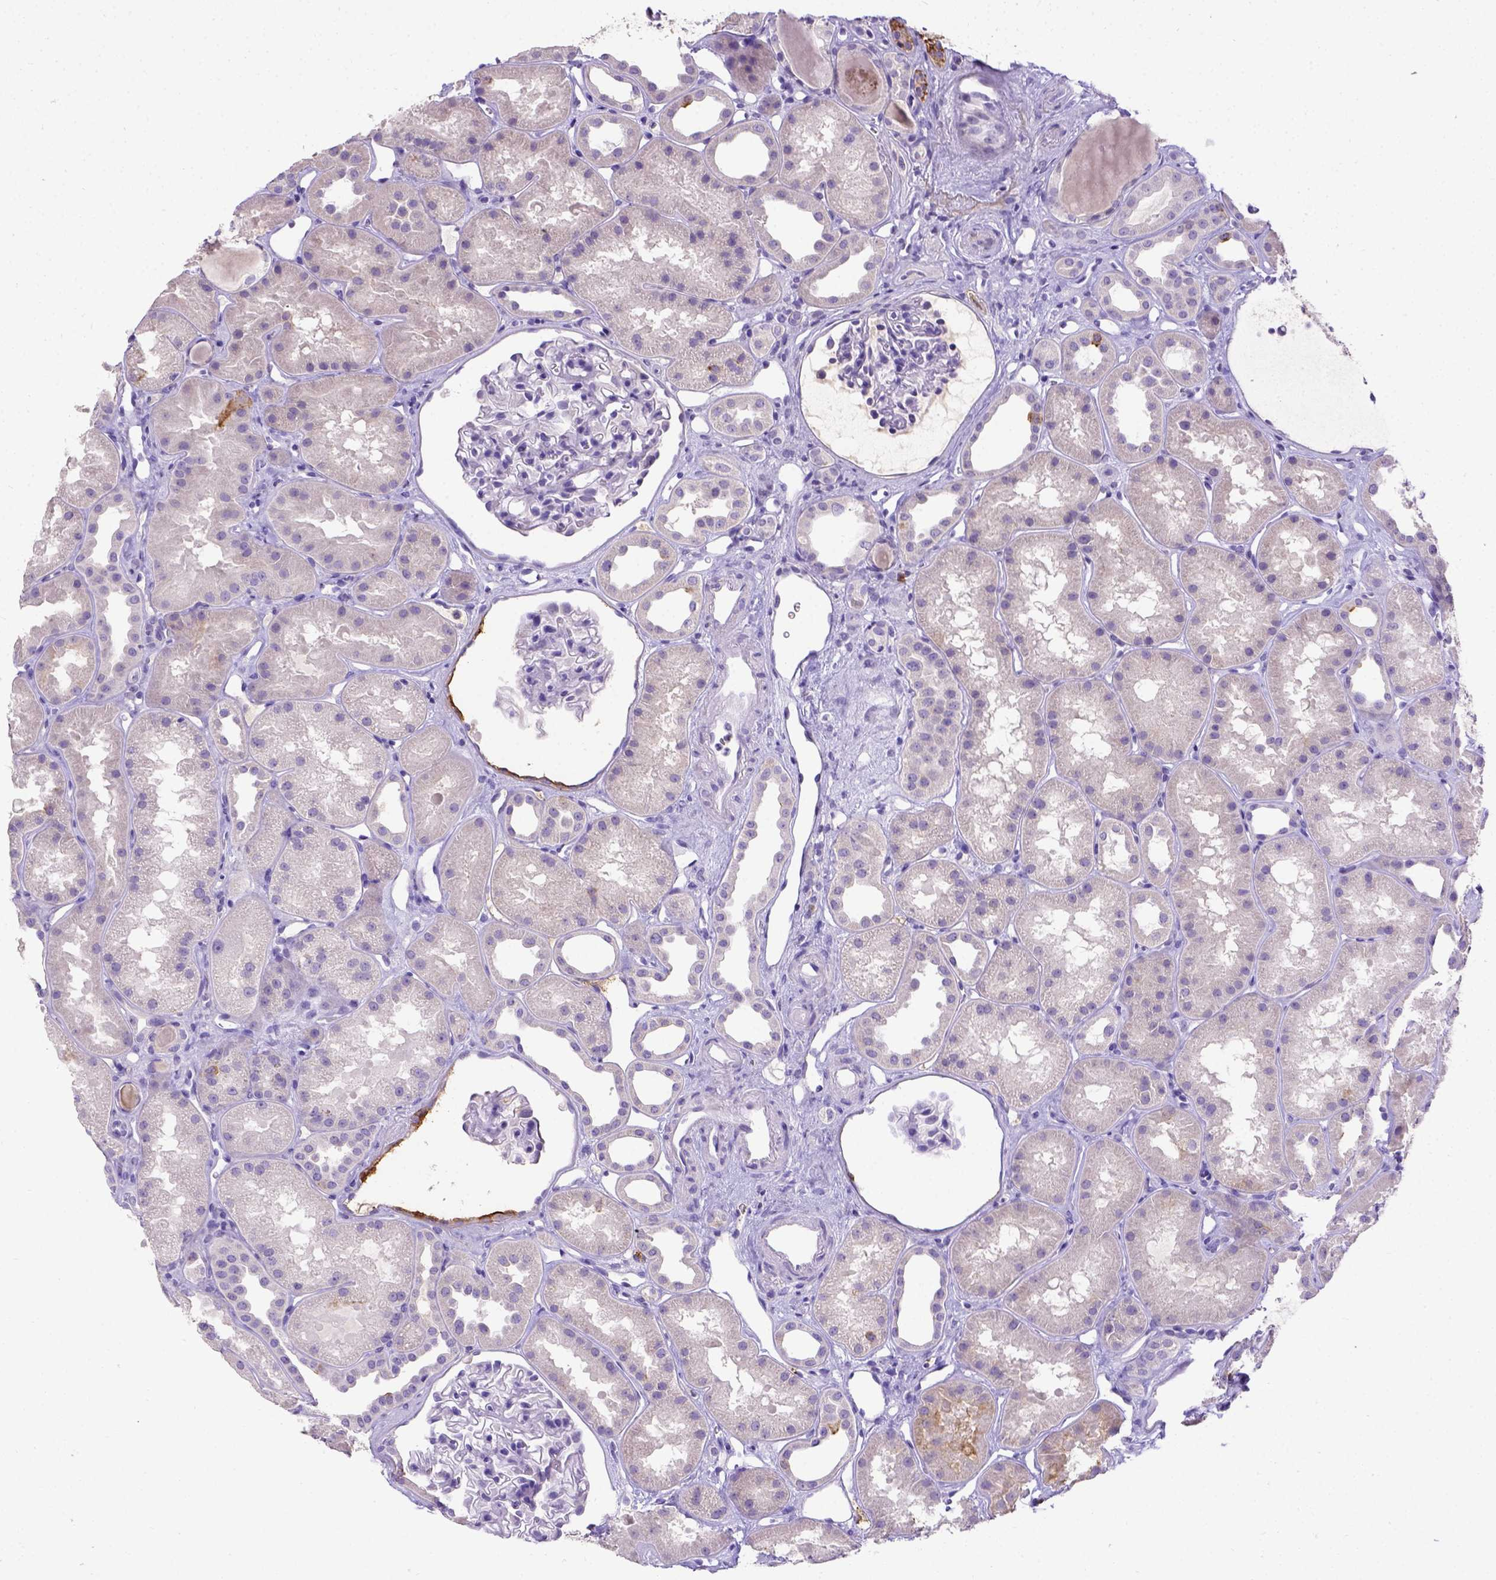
{"staining": {"intensity": "moderate", "quantity": "<25%", "location": "cytoplasmic/membranous"}, "tissue": "kidney", "cell_type": "Cells in glomeruli", "image_type": "normal", "snomed": [{"axis": "morphology", "description": "Normal tissue, NOS"}, {"axis": "topography", "description": "Kidney"}], "caption": "Moderate cytoplasmic/membranous protein positivity is present in about <25% of cells in glomeruli in kidney. (DAB (3,3'-diaminobenzidine) IHC with brightfield microscopy, high magnification).", "gene": "B3GAT1", "patient": {"sex": "male", "age": 61}}